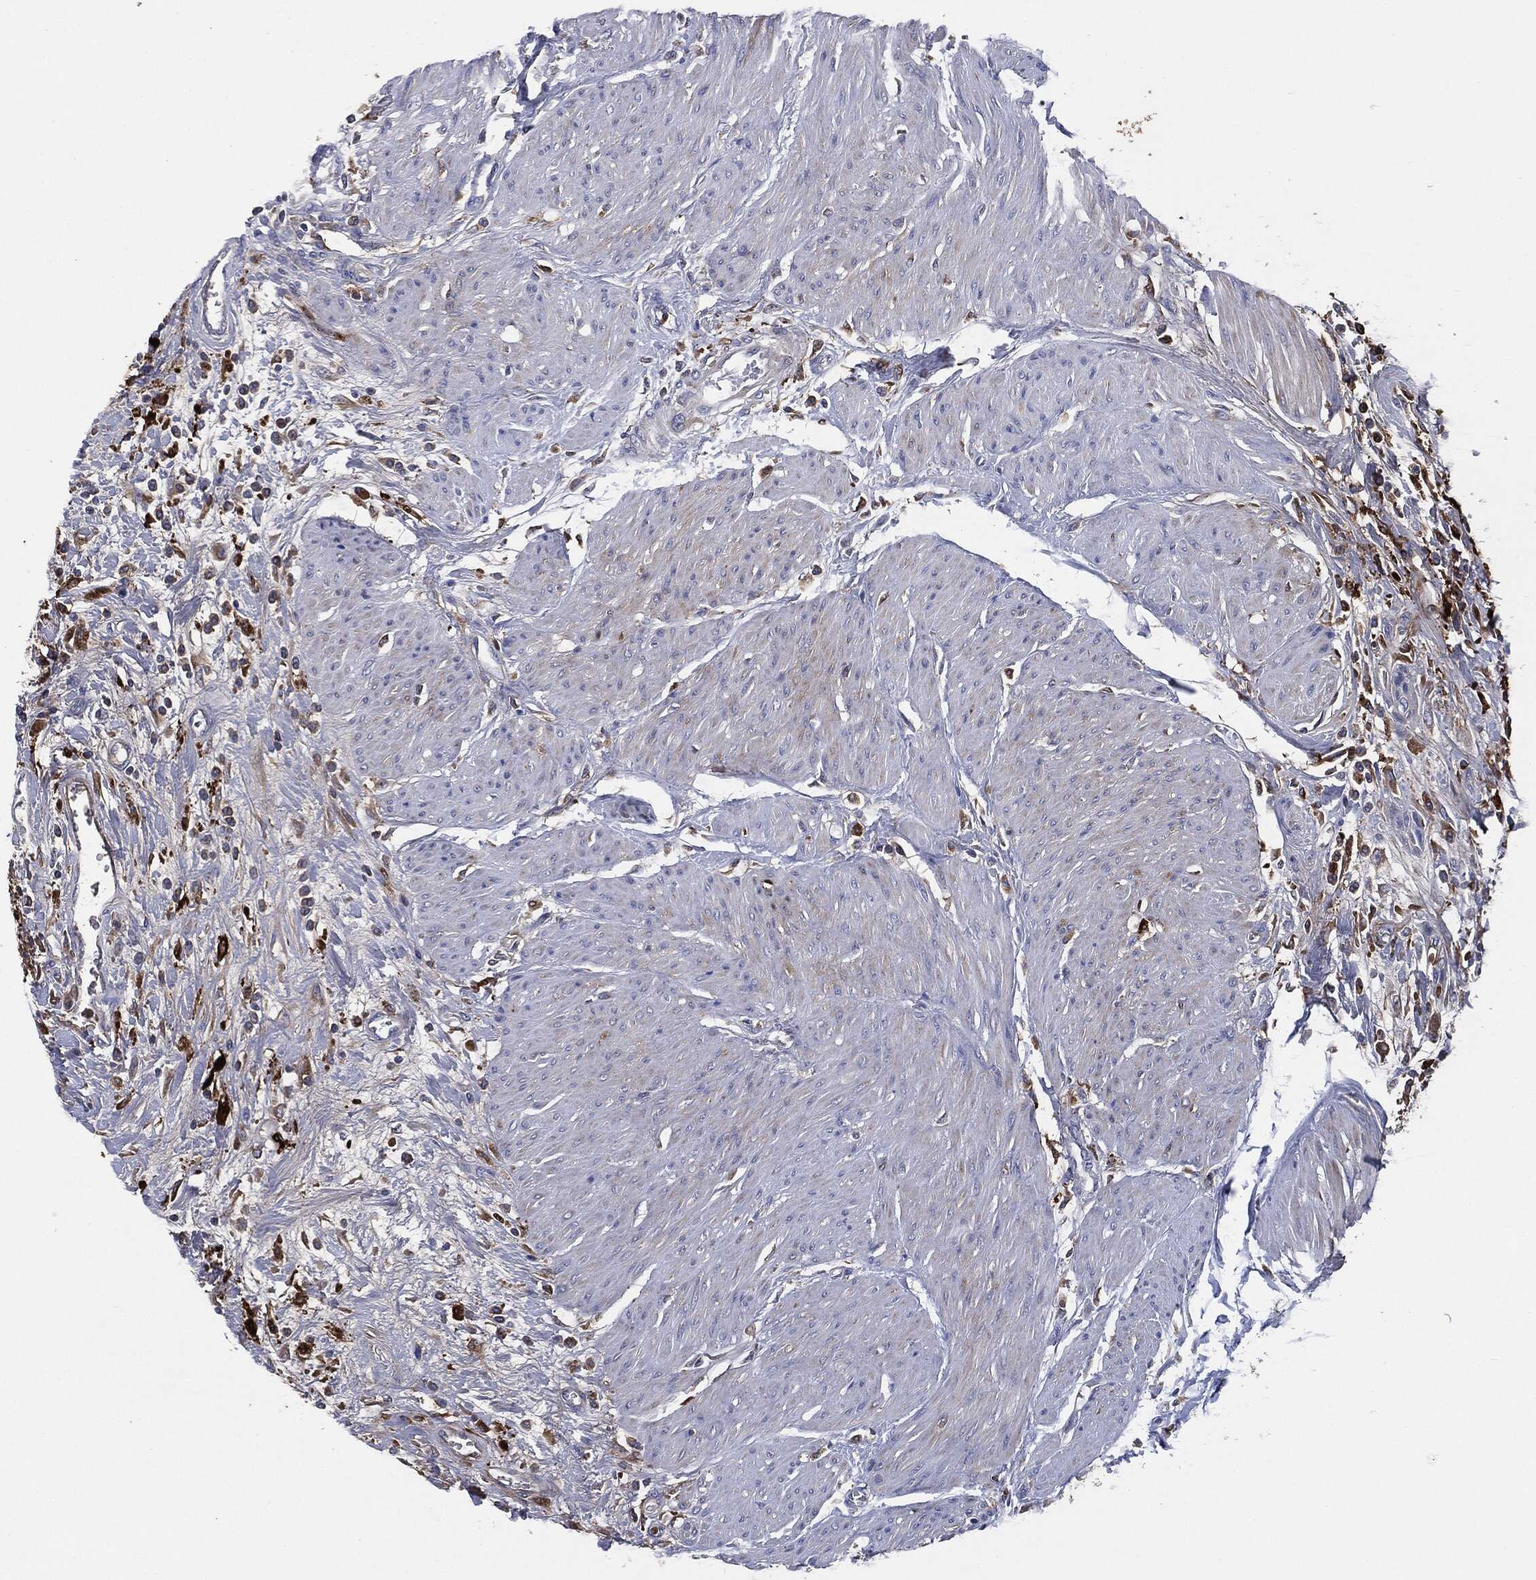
{"staining": {"intensity": "negative", "quantity": "none", "location": "none"}, "tissue": "urothelial cancer", "cell_type": "Tumor cells", "image_type": "cancer", "snomed": [{"axis": "morphology", "description": "Urothelial carcinoma, High grade"}, {"axis": "topography", "description": "Urinary bladder"}], "caption": "A high-resolution histopathology image shows IHC staining of urothelial cancer, which demonstrates no significant staining in tumor cells.", "gene": "TMEM11", "patient": {"sex": "male", "age": 35}}